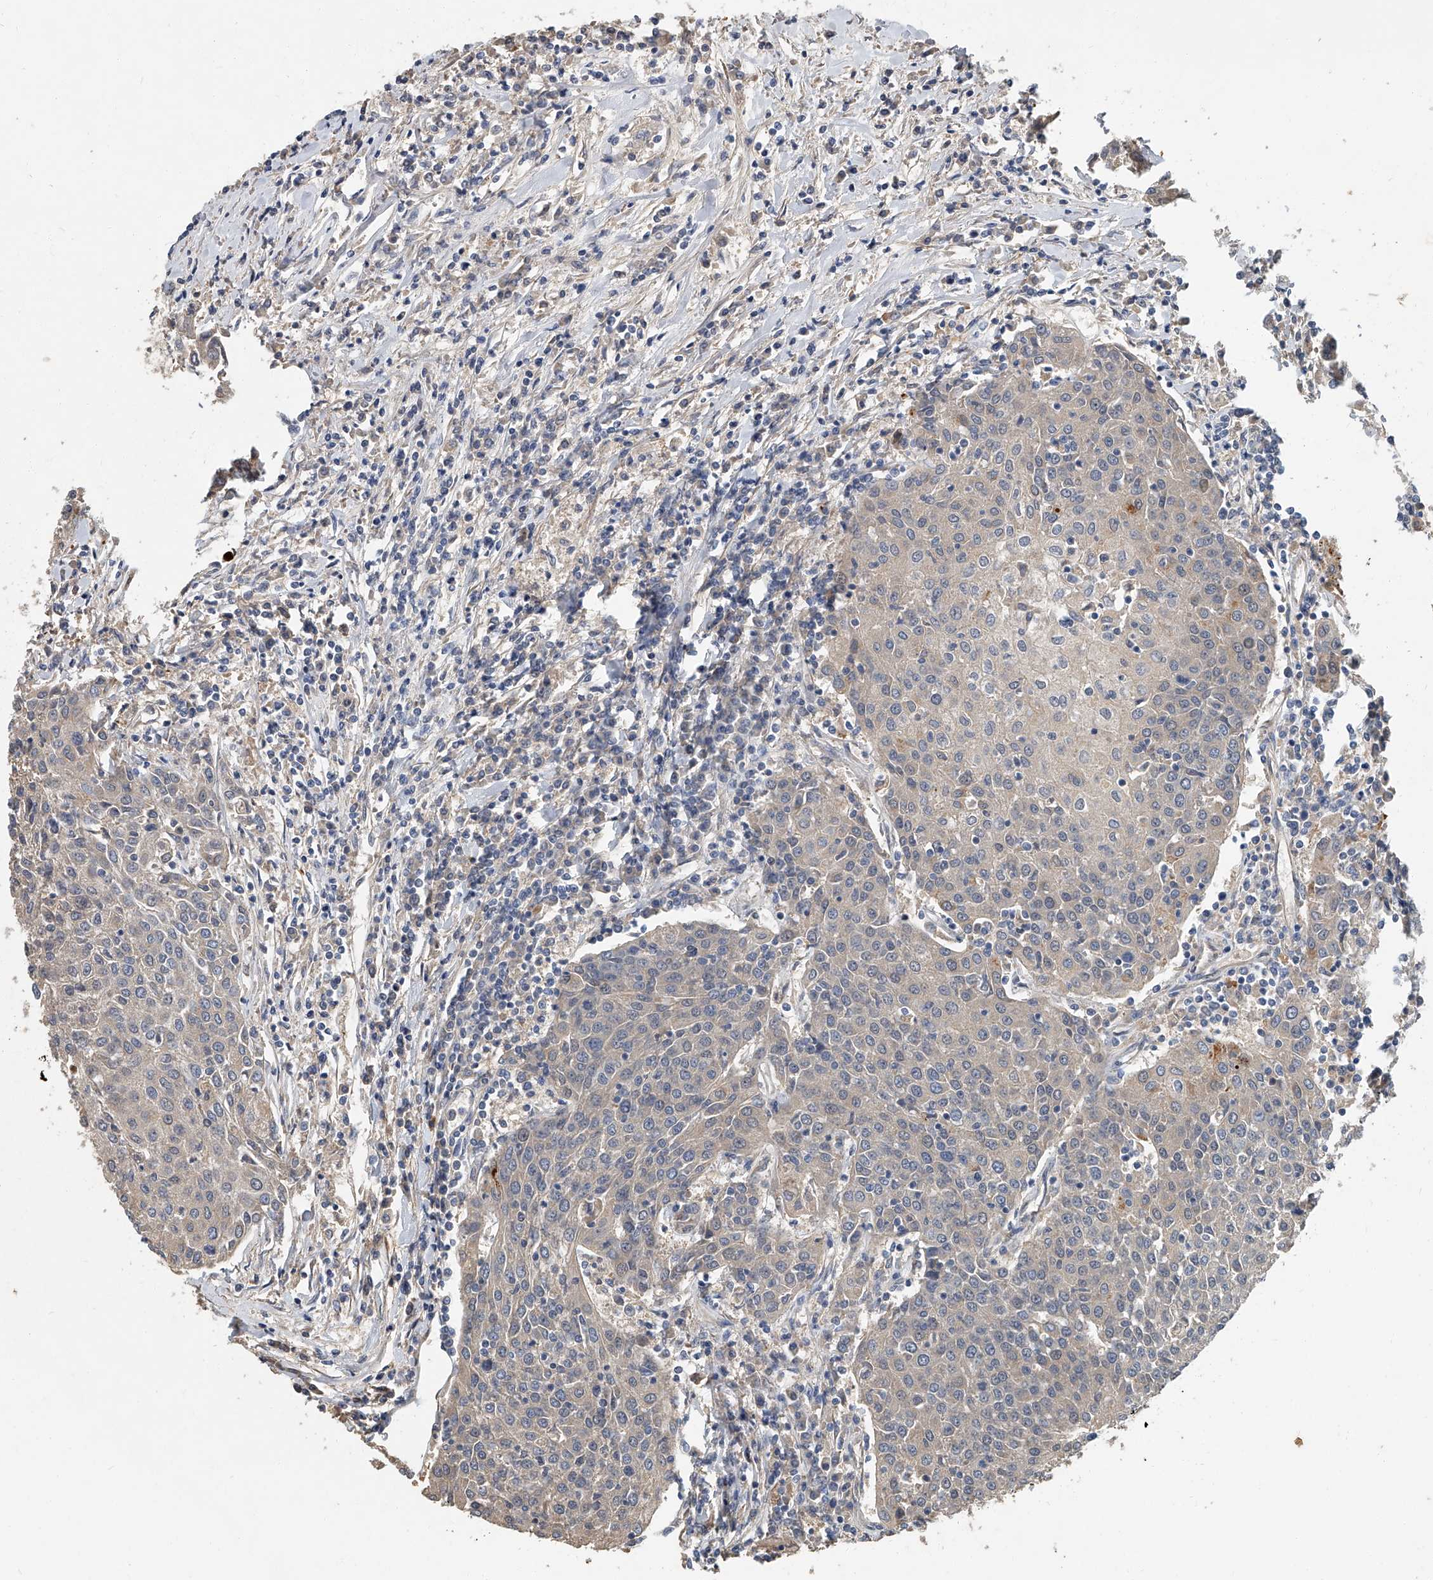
{"staining": {"intensity": "weak", "quantity": "<25%", "location": "cytoplasmic/membranous"}, "tissue": "urothelial cancer", "cell_type": "Tumor cells", "image_type": "cancer", "snomed": [{"axis": "morphology", "description": "Urothelial carcinoma, High grade"}, {"axis": "topography", "description": "Urinary bladder"}], "caption": "This photomicrograph is of urothelial cancer stained with IHC to label a protein in brown with the nuclei are counter-stained blue. There is no staining in tumor cells. Nuclei are stained in blue.", "gene": "JAG2", "patient": {"sex": "female", "age": 85}}